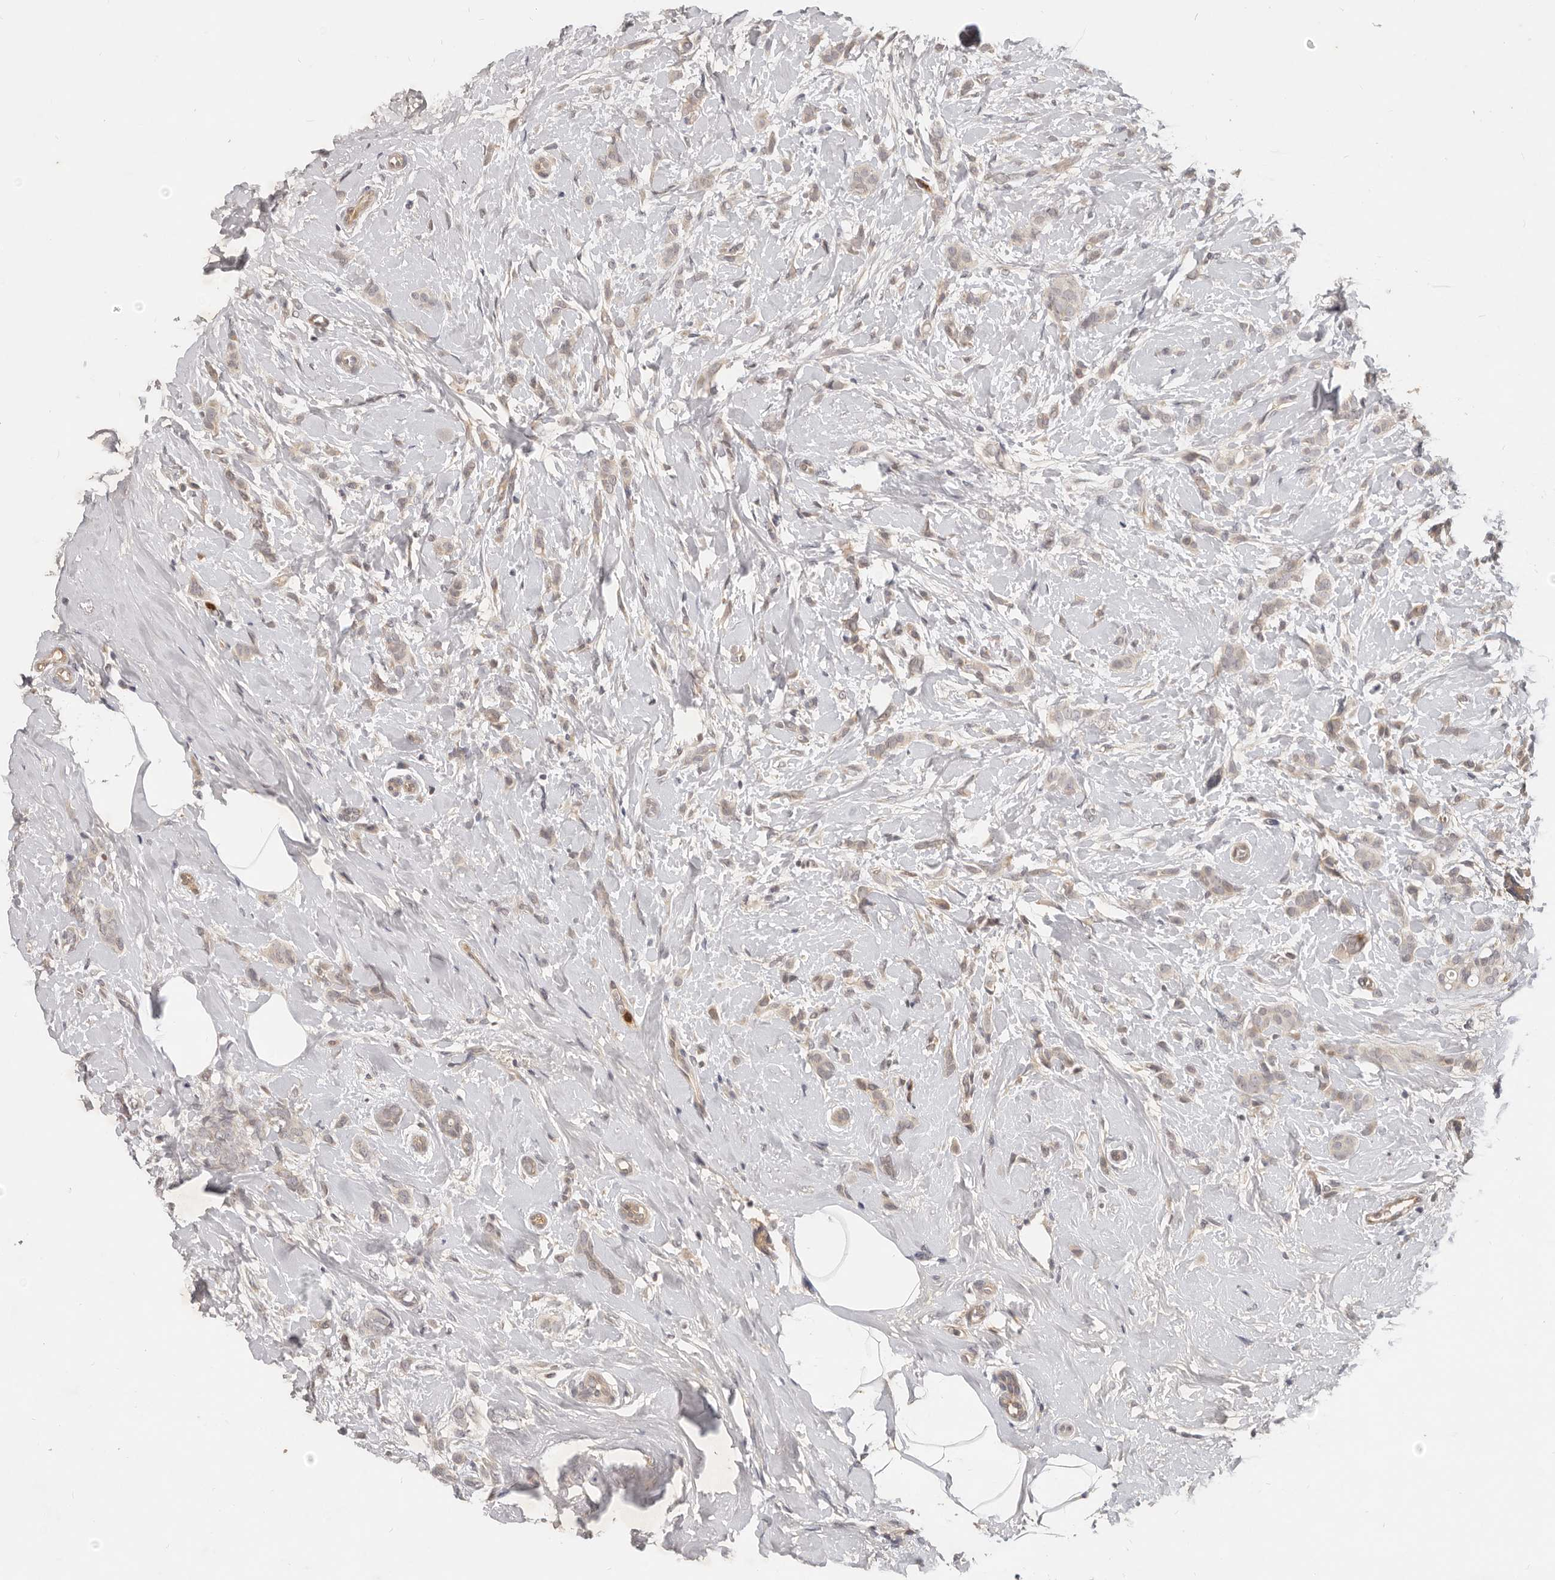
{"staining": {"intensity": "weak", "quantity": "25%-75%", "location": "cytoplasmic/membranous"}, "tissue": "breast cancer", "cell_type": "Tumor cells", "image_type": "cancer", "snomed": [{"axis": "morphology", "description": "Lobular carcinoma, in situ"}, {"axis": "morphology", "description": "Lobular carcinoma"}, {"axis": "topography", "description": "Breast"}], "caption": "Protein expression analysis of human lobular carcinoma in situ (breast) reveals weak cytoplasmic/membranous expression in approximately 25%-75% of tumor cells.", "gene": "USP49", "patient": {"sex": "female", "age": 41}}